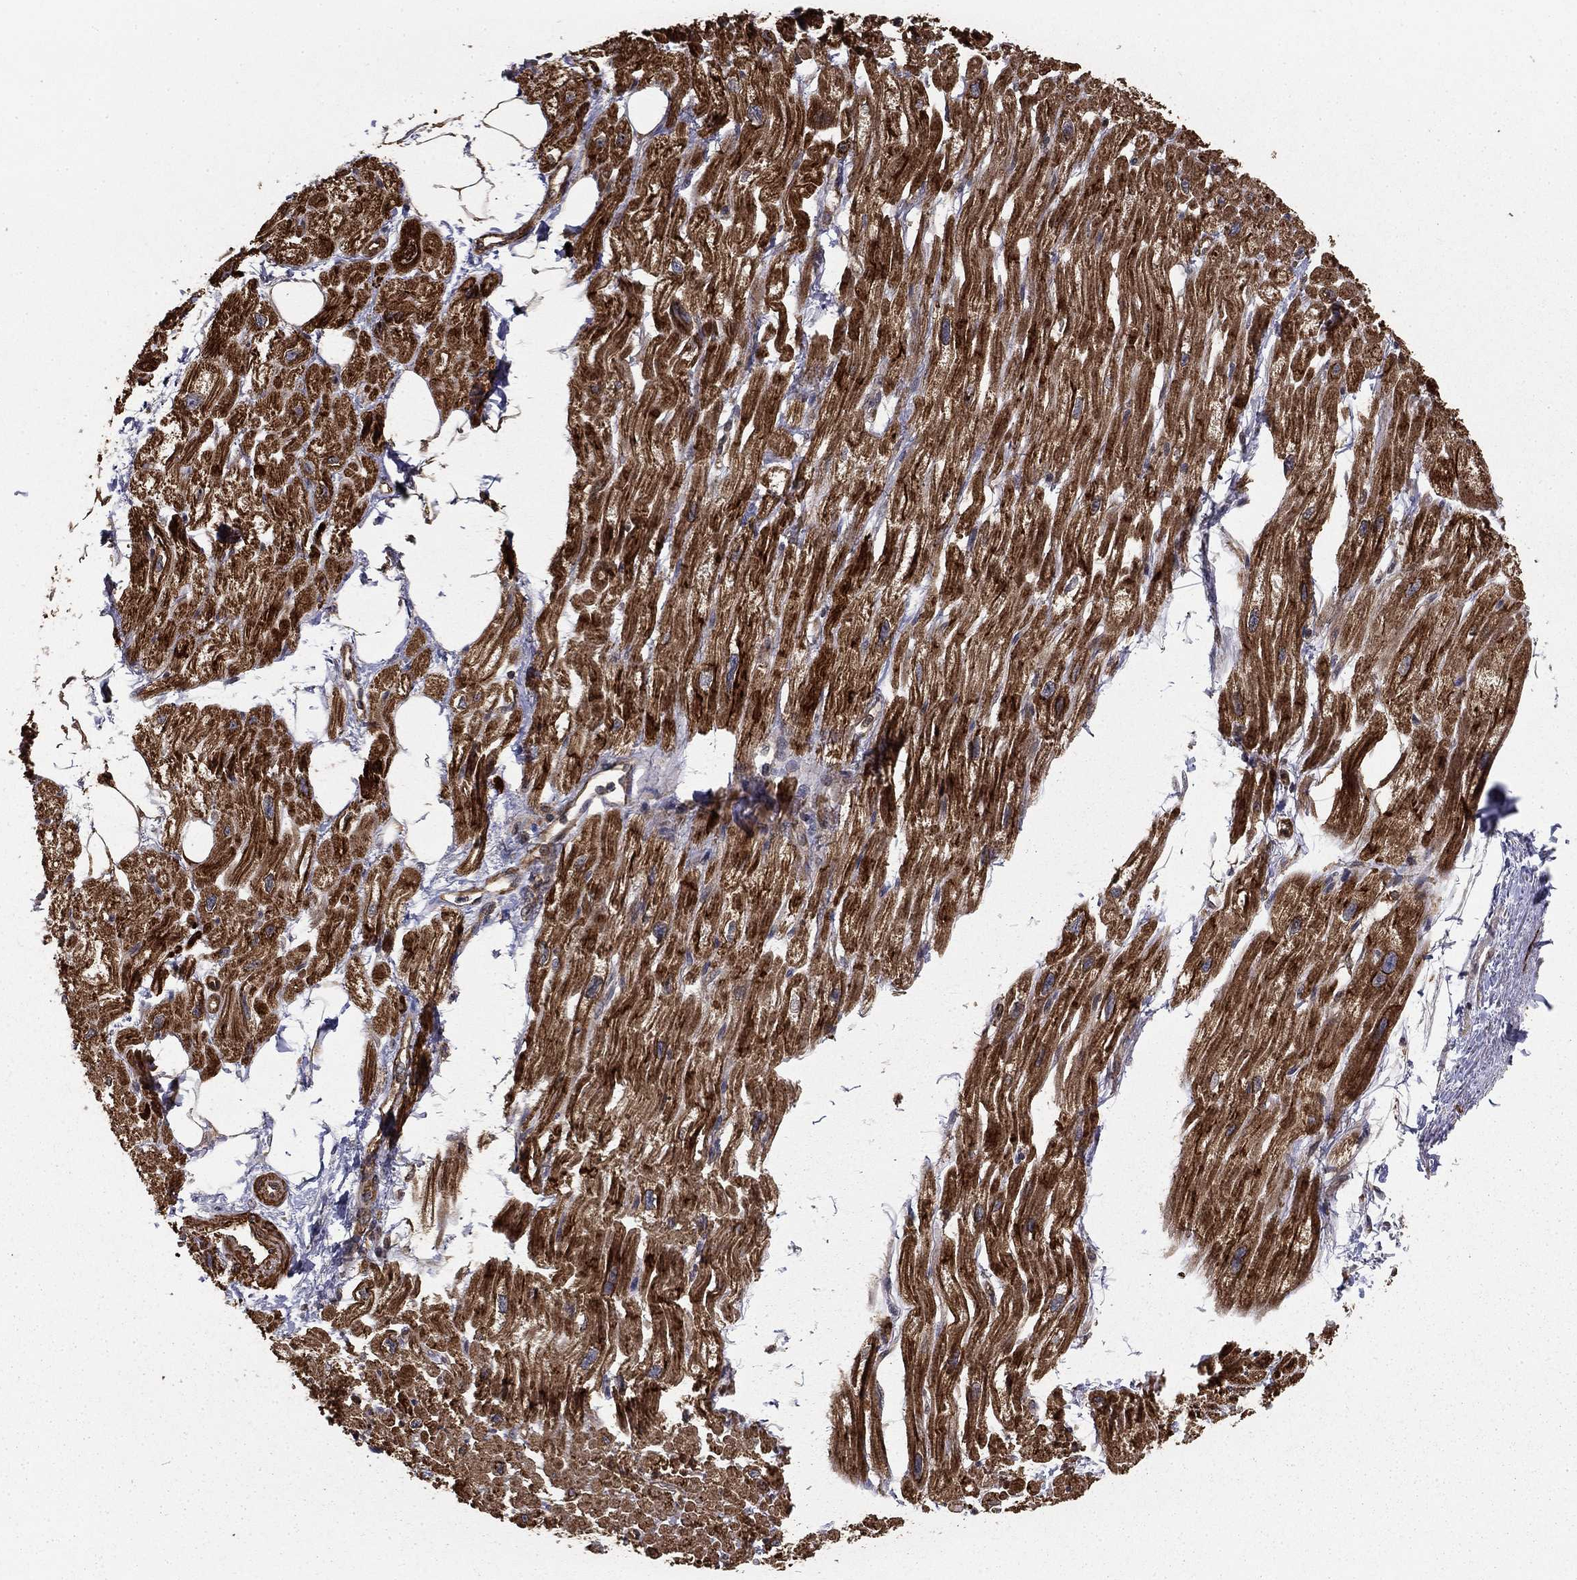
{"staining": {"intensity": "strong", "quantity": ">75%", "location": "cytoplasmic/membranous"}, "tissue": "heart muscle", "cell_type": "Cardiomyocytes", "image_type": "normal", "snomed": [{"axis": "morphology", "description": "Normal tissue, NOS"}, {"axis": "topography", "description": "Heart"}], "caption": "Human heart muscle stained with a brown dye demonstrates strong cytoplasmic/membranous positive staining in approximately >75% of cardiomyocytes.", "gene": "HABP4", "patient": {"sex": "male", "age": 66}}